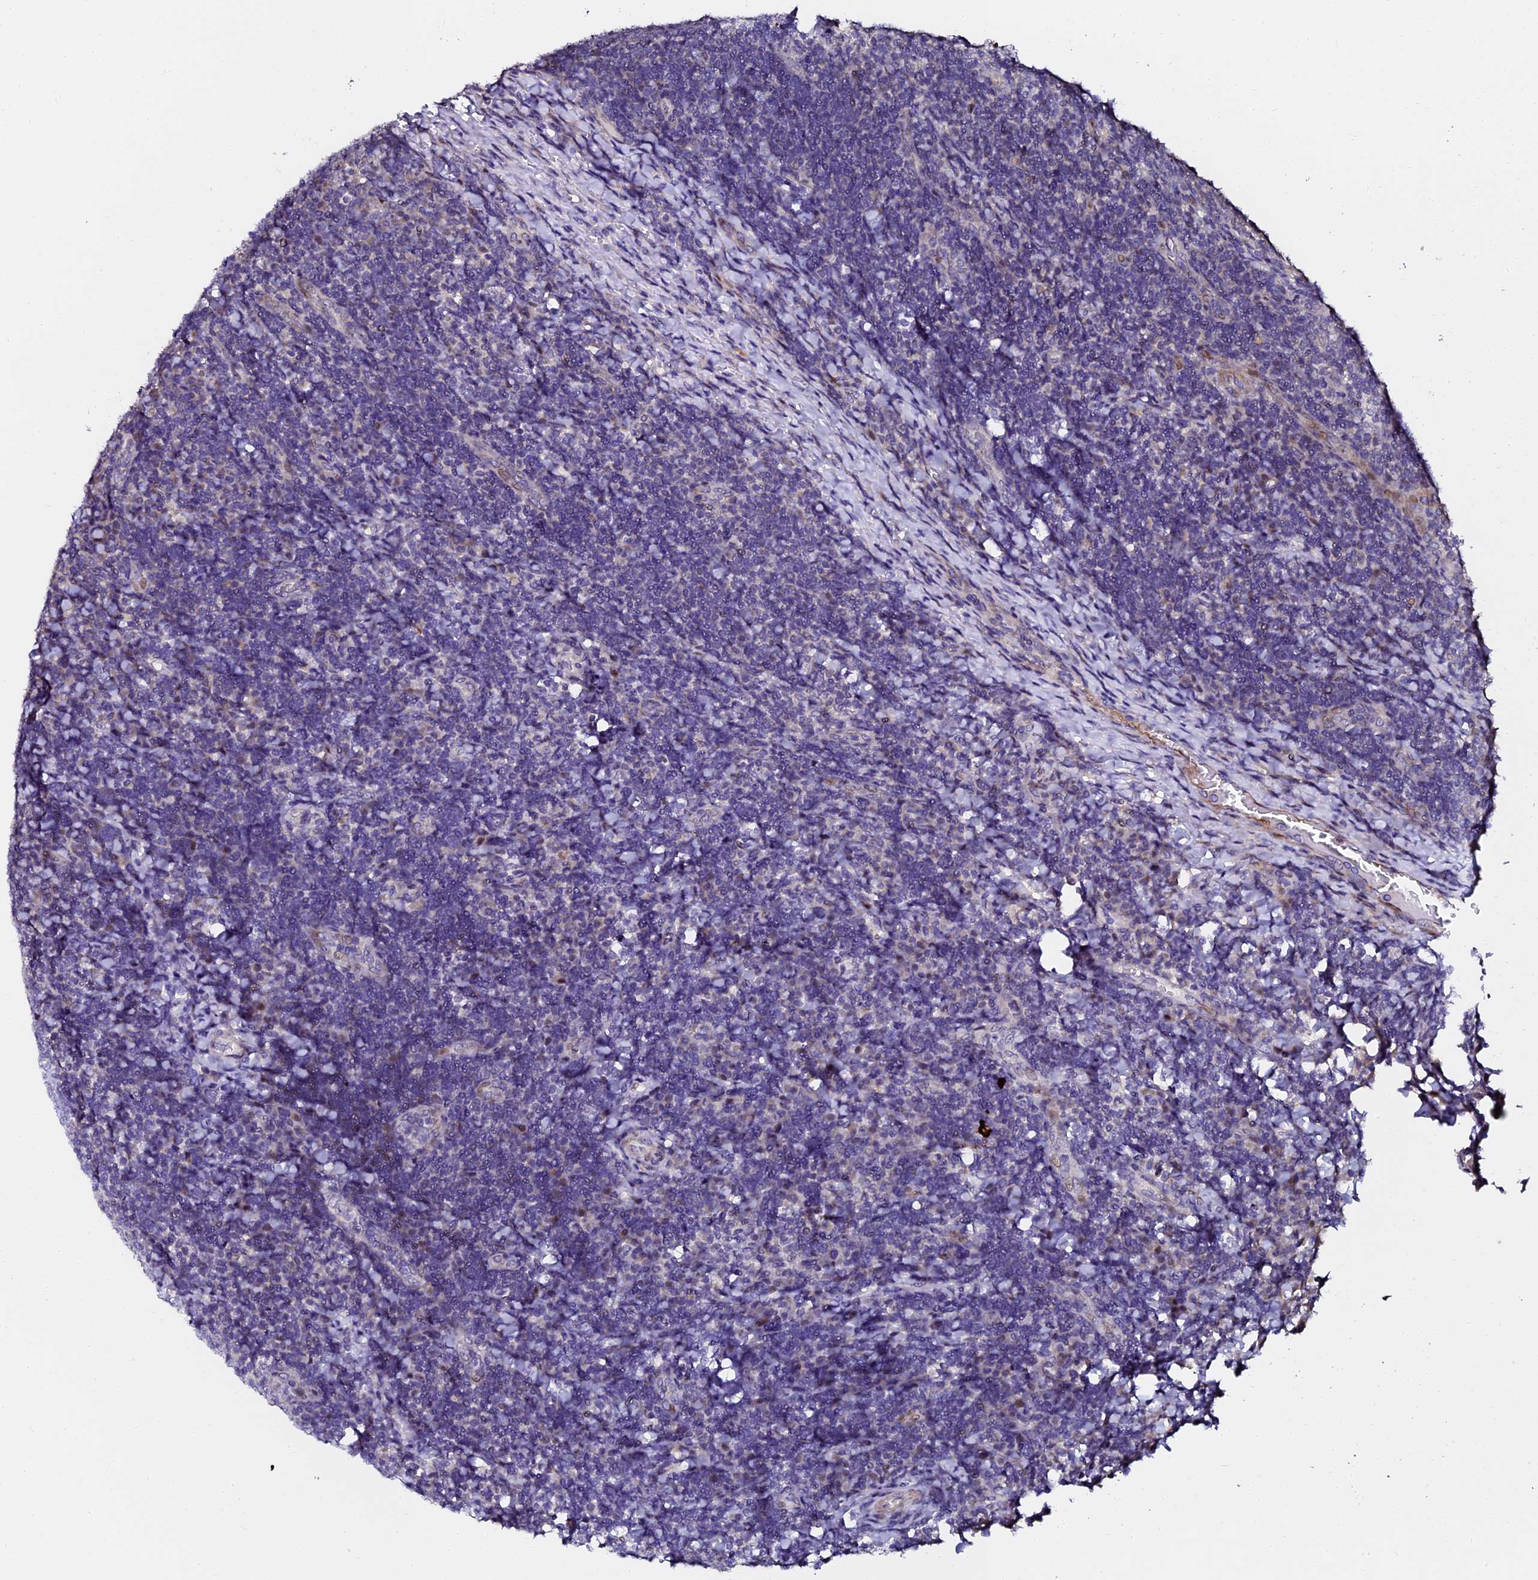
{"staining": {"intensity": "negative", "quantity": "none", "location": "none"}, "tissue": "tonsil", "cell_type": "Germinal center cells", "image_type": "normal", "snomed": [{"axis": "morphology", "description": "Normal tissue, NOS"}, {"axis": "topography", "description": "Tonsil"}], "caption": "Photomicrograph shows no significant protein positivity in germinal center cells of normal tonsil. The staining is performed using DAB (3,3'-diaminobenzidine) brown chromogen with nuclei counter-stained in using hematoxylin.", "gene": "GPN3", "patient": {"sex": "male", "age": 17}}